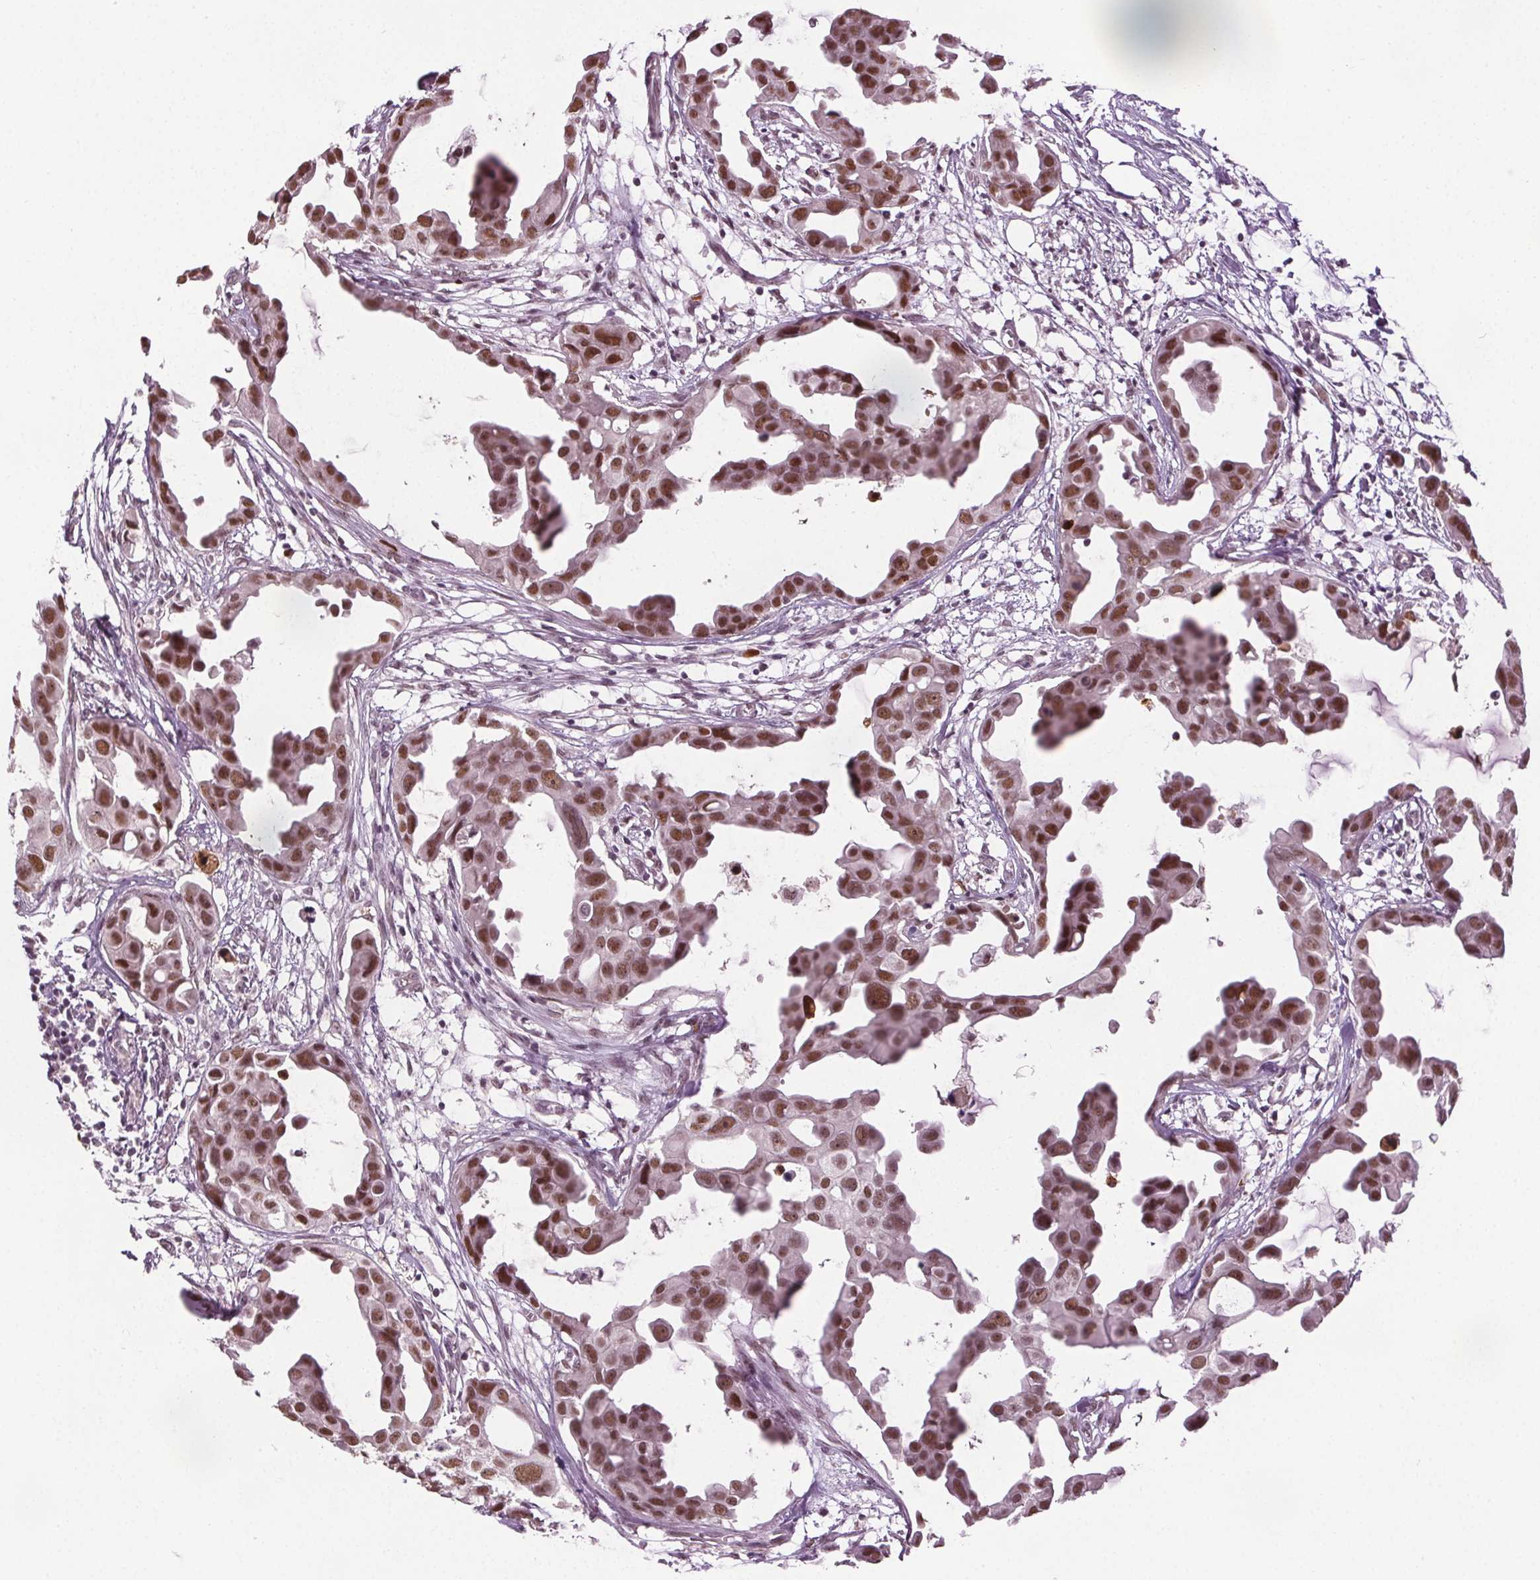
{"staining": {"intensity": "moderate", "quantity": ">75%", "location": "nuclear"}, "tissue": "breast cancer", "cell_type": "Tumor cells", "image_type": "cancer", "snomed": [{"axis": "morphology", "description": "Duct carcinoma"}, {"axis": "topography", "description": "Breast"}], "caption": "Breast cancer stained for a protein reveals moderate nuclear positivity in tumor cells.", "gene": "IWS1", "patient": {"sex": "female", "age": 38}}